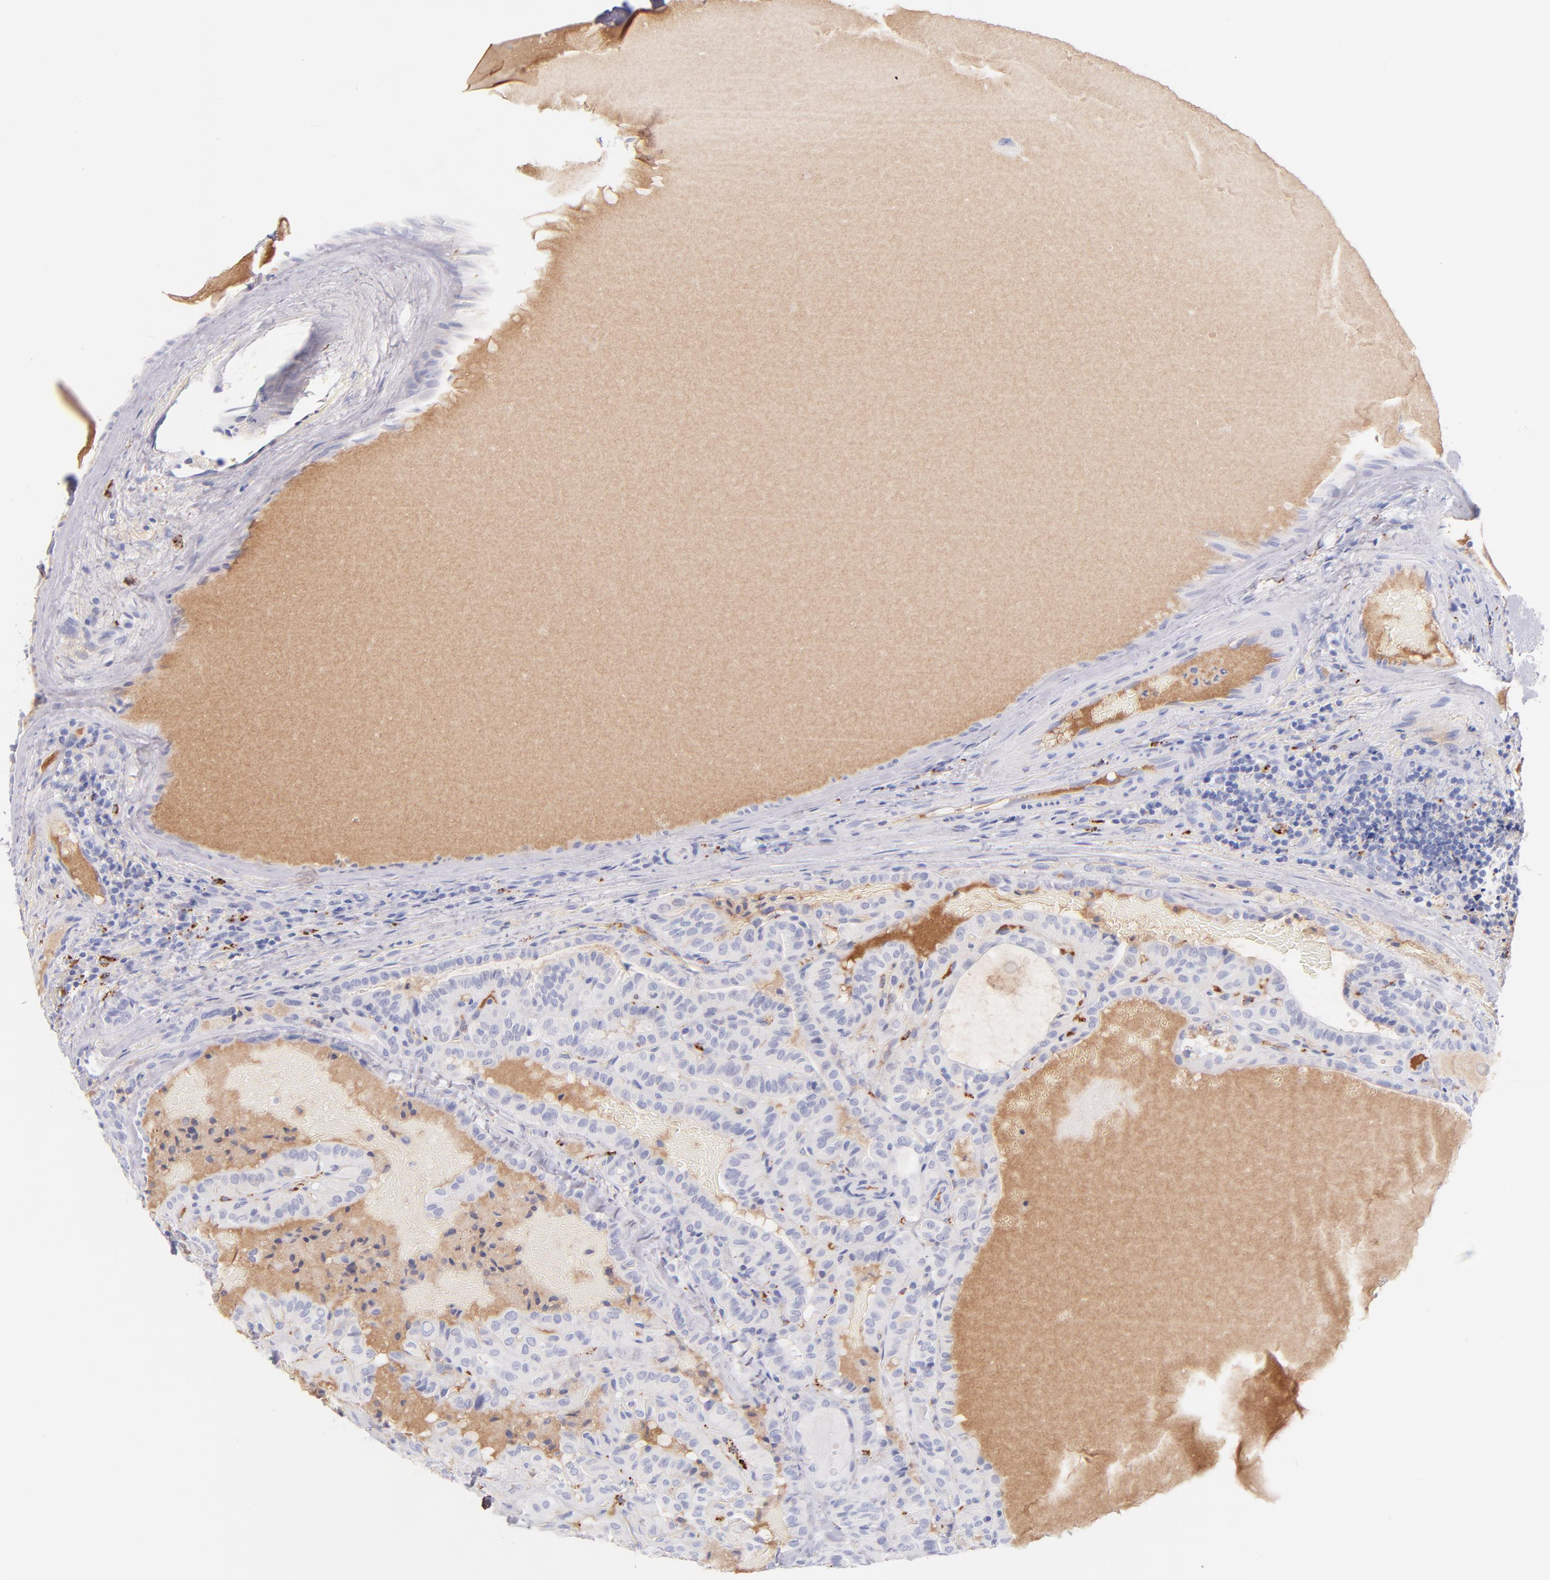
{"staining": {"intensity": "negative", "quantity": "none", "location": "none"}, "tissue": "thyroid cancer", "cell_type": "Tumor cells", "image_type": "cancer", "snomed": [{"axis": "morphology", "description": "Papillary adenocarcinoma, NOS"}, {"axis": "topography", "description": "Thyroid gland"}], "caption": "Immunohistochemistry (IHC) histopathology image of human thyroid cancer (papillary adenocarcinoma) stained for a protein (brown), which shows no positivity in tumor cells. Brightfield microscopy of IHC stained with DAB (3,3'-diaminobenzidine) (brown) and hematoxylin (blue), captured at high magnification.", "gene": "HP", "patient": {"sex": "male", "age": 77}}